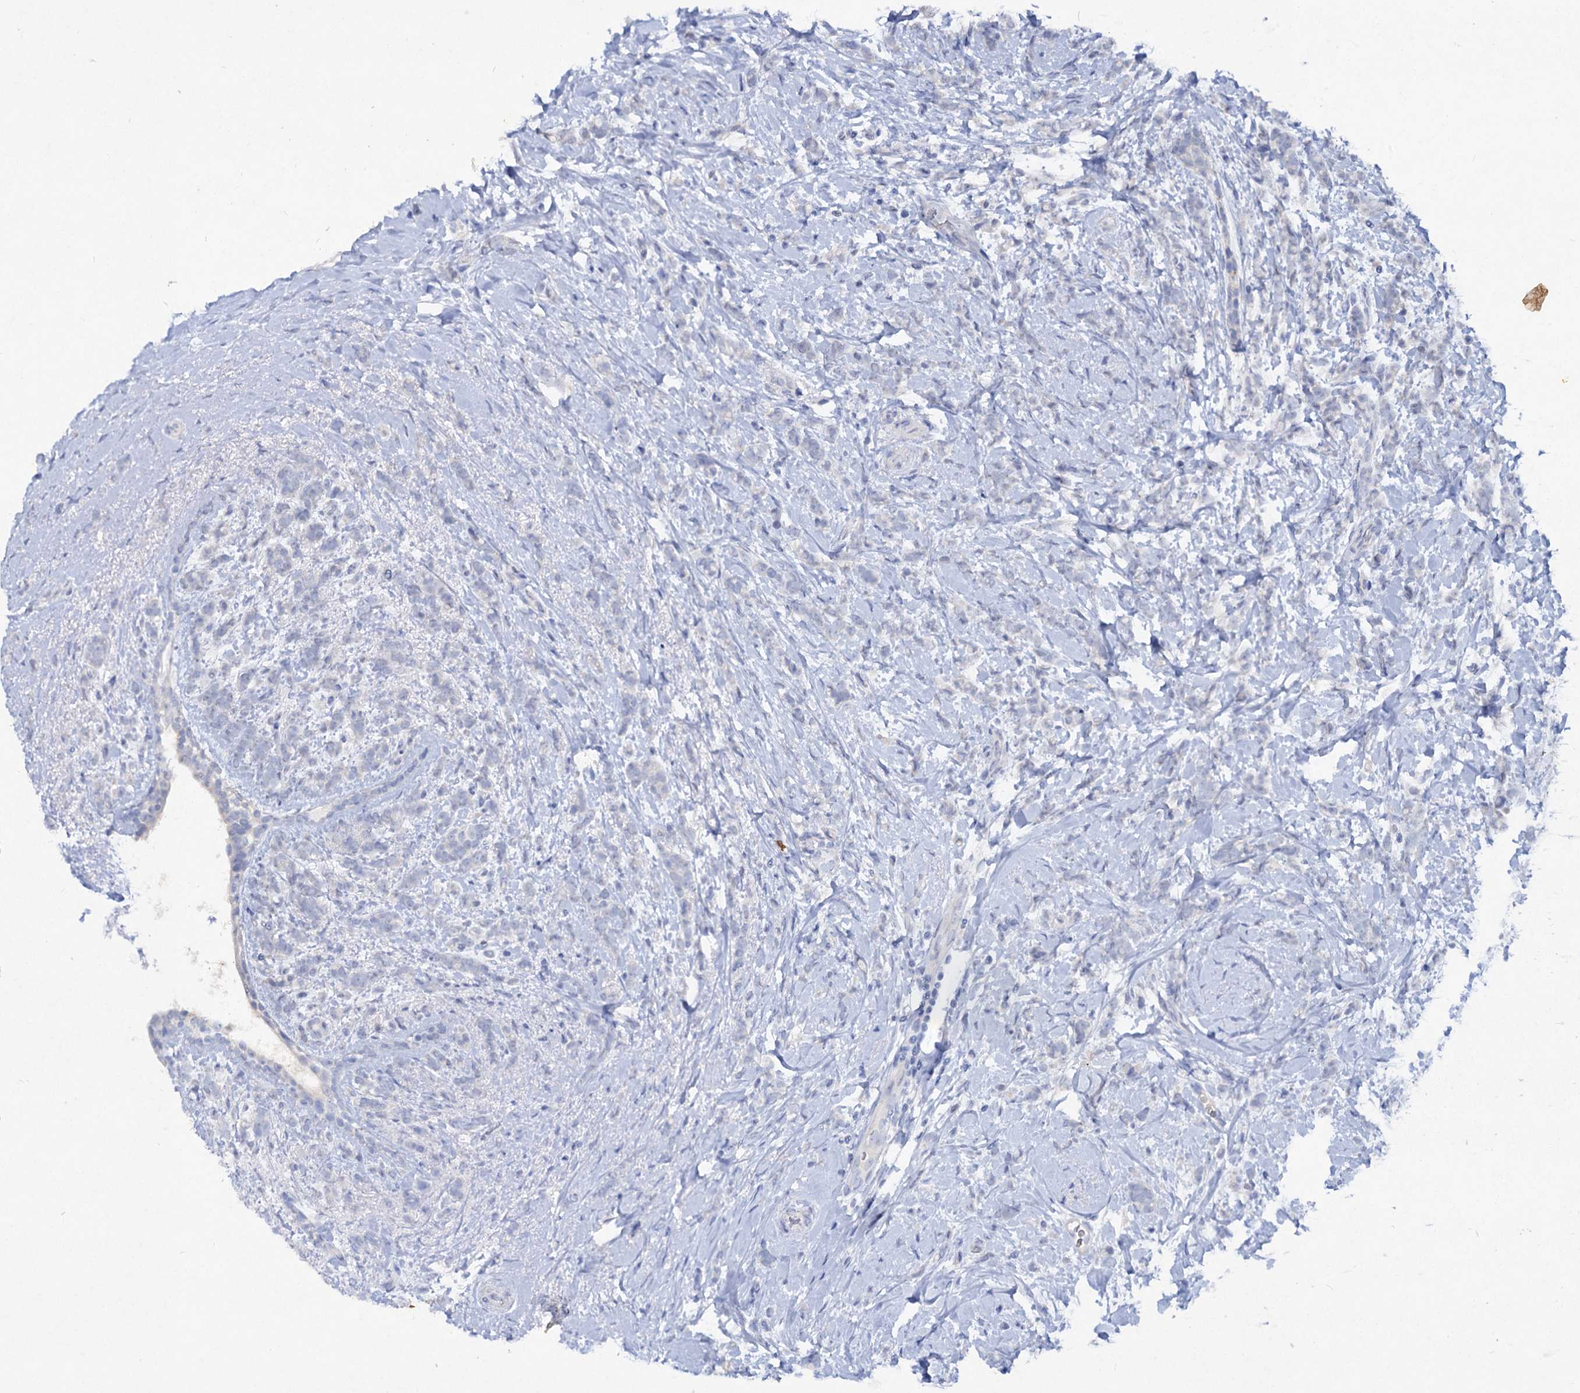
{"staining": {"intensity": "negative", "quantity": "none", "location": "none"}, "tissue": "breast cancer", "cell_type": "Tumor cells", "image_type": "cancer", "snomed": [{"axis": "morphology", "description": "Lobular carcinoma"}, {"axis": "topography", "description": "Breast"}], "caption": "Tumor cells show no significant positivity in breast lobular carcinoma.", "gene": "ATP4A", "patient": {"sex": "female", "age": 58}}